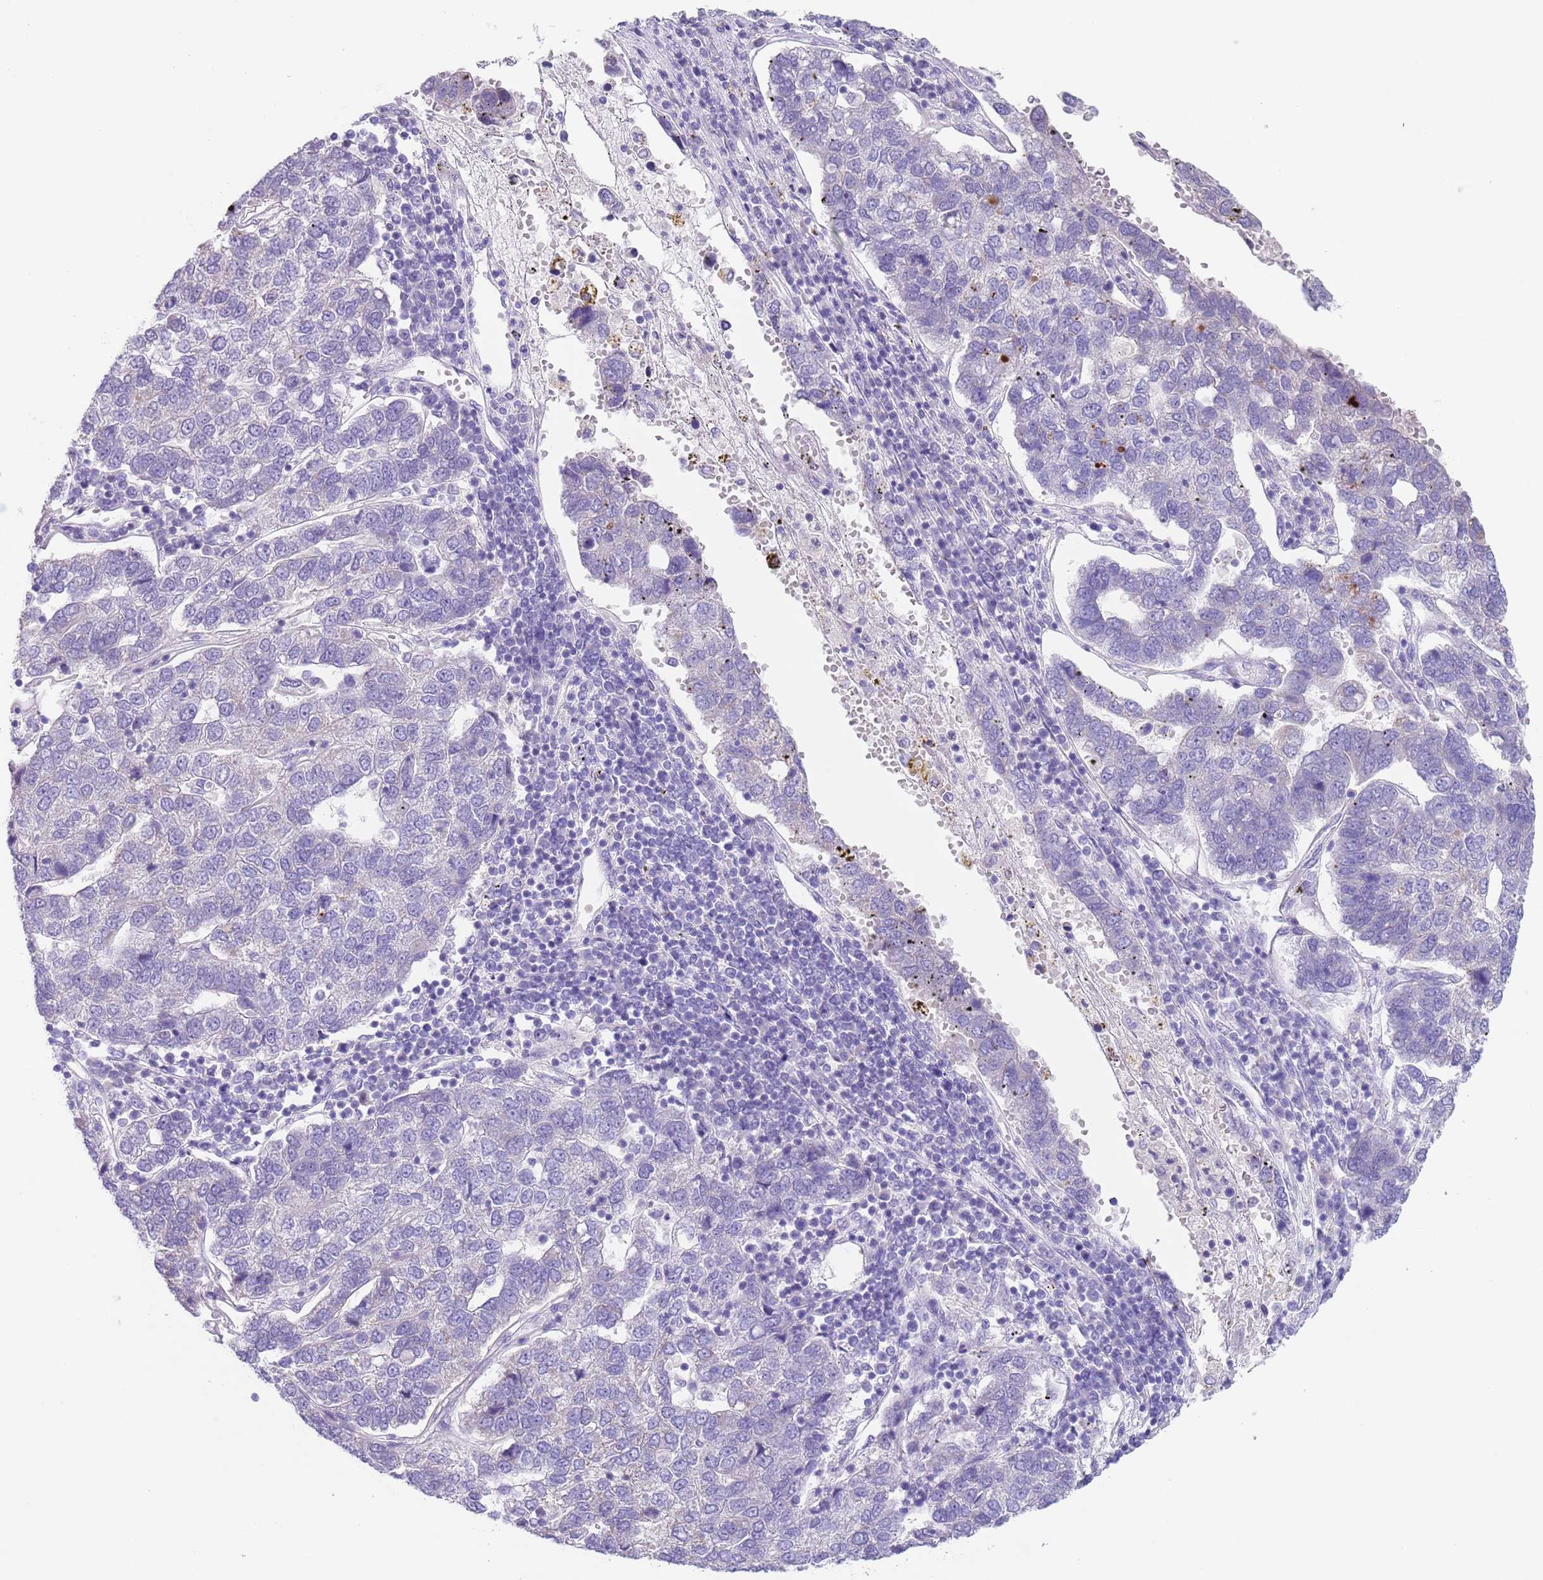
{"staining": {"intensity": "negative", "quantity": "none", "location": "none"}, "tissue": "pancreatic cancer", "cell_type": "Tumor cells", "image_type": "cancer", "snomed": [{"axis": "morphology", "description": "Adenocarcinoma, NOS"}, {"axis": "topography", "description": "Pancreas"}], "caption": "A high-resolution micrograph shows immunohistochemistry (IHC) staining of pancreatic adenocarcinoma, which shows no significant expression in tumor cells. The staining was performed using DAB (3,3'-diaminobenzidine) to visualize the protein expression in brown, while the nuclei were stained in blue with hematoxylin (Magnification: 20x).", "gene": "SPIRE2", "patient": {"sex": "female", "age": 61}}